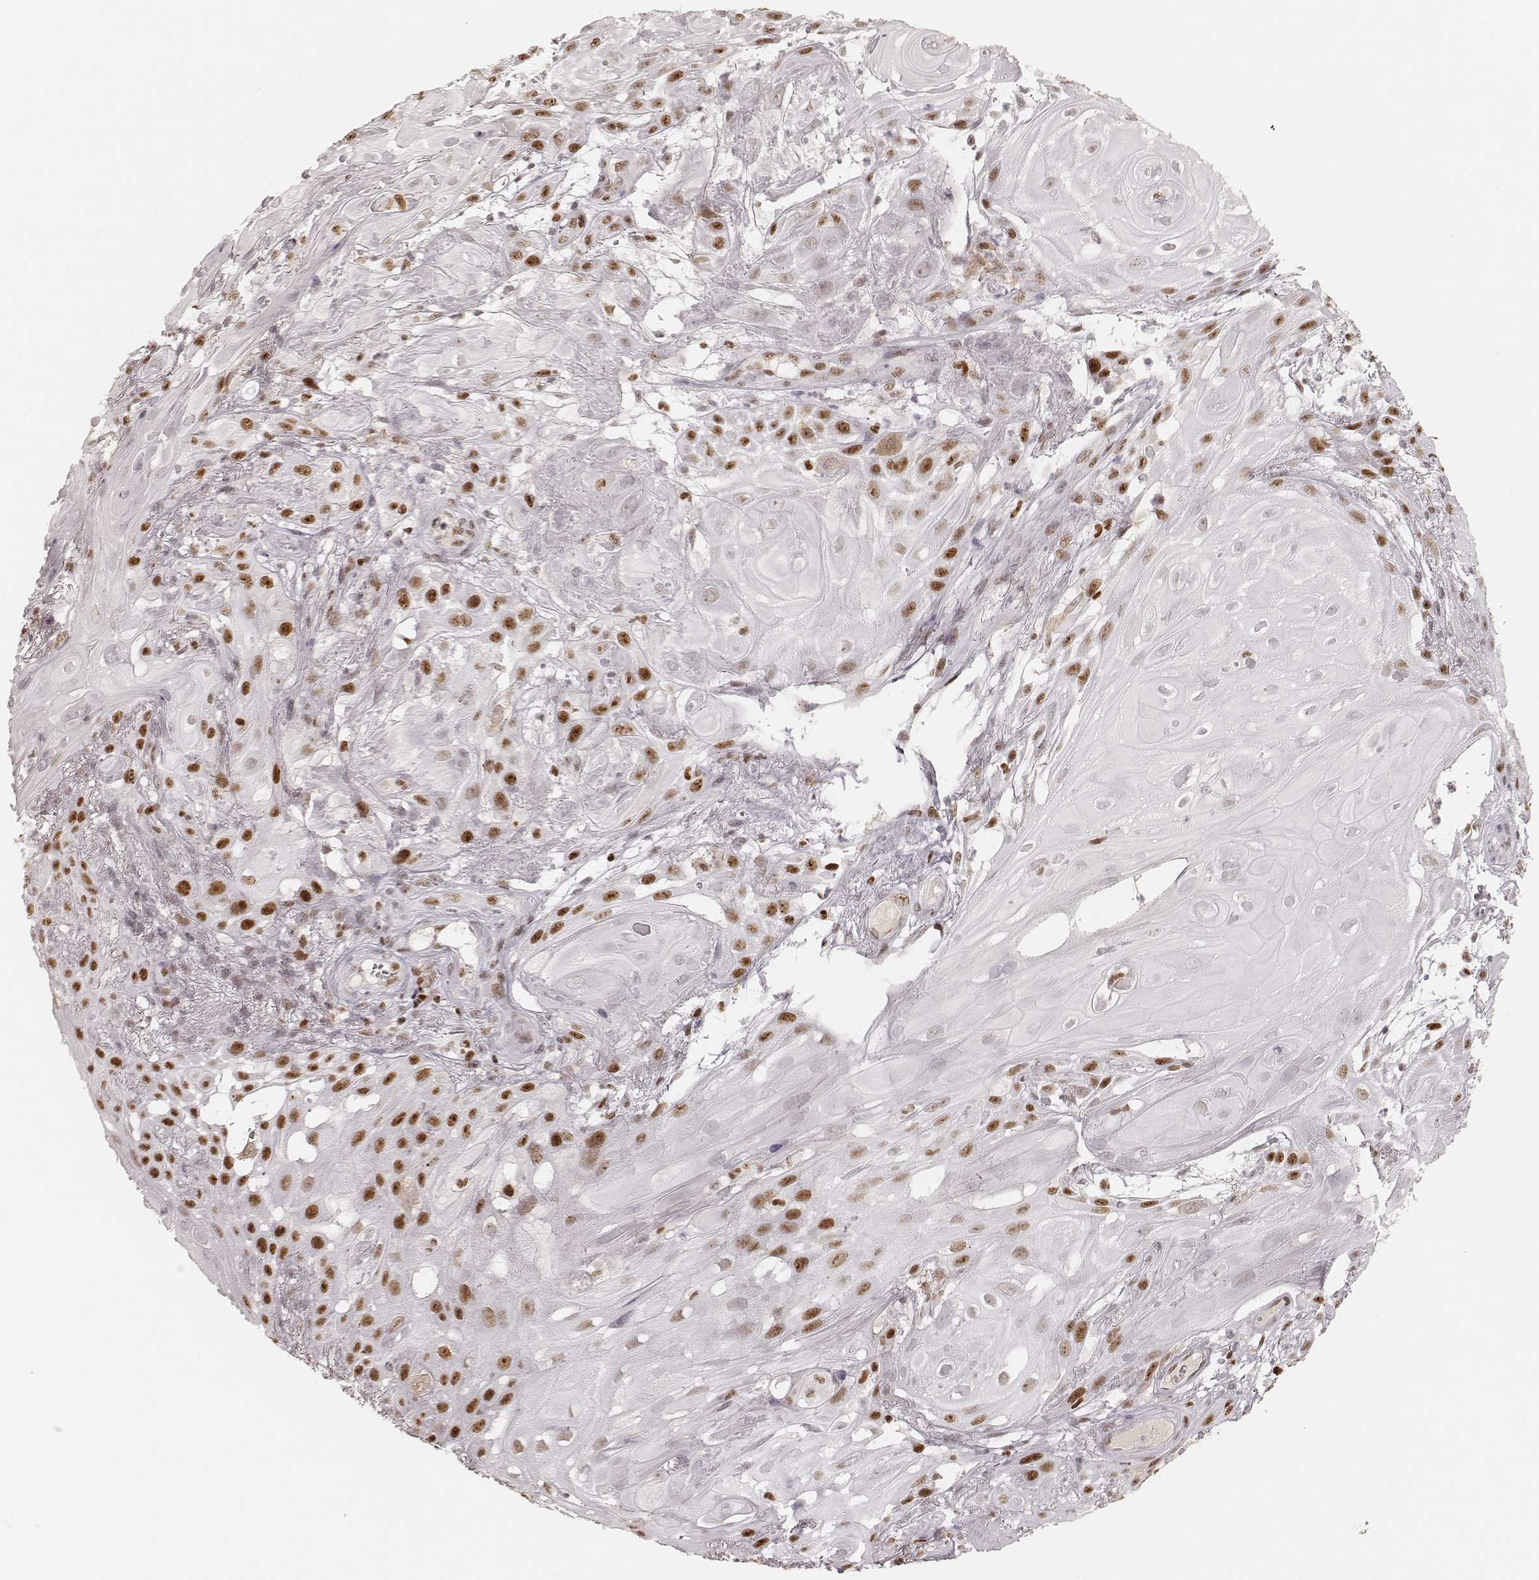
{"staining": {"intensity": "moderate", "quantity": ">75%", "location": "nuclear"}, "tissue": "skin cancer", "cell_type": "Tumor cells", "image_type": "cancer", "snomed": [{"axis": "morphology", "description": "Squamous cell carcinoma, NOS"}, {"axis": "topography", "description": "Skin"}], "caption": "High-power microscopy captured an immunohistochemistry (IHC) photomicrograph of squamous cell carcinoma (skin), revealing moderate nuclear expression in approximately >75% of tumor cells.", "gene": "PARP1", "patient": {"sex": "male", "age": 62}}